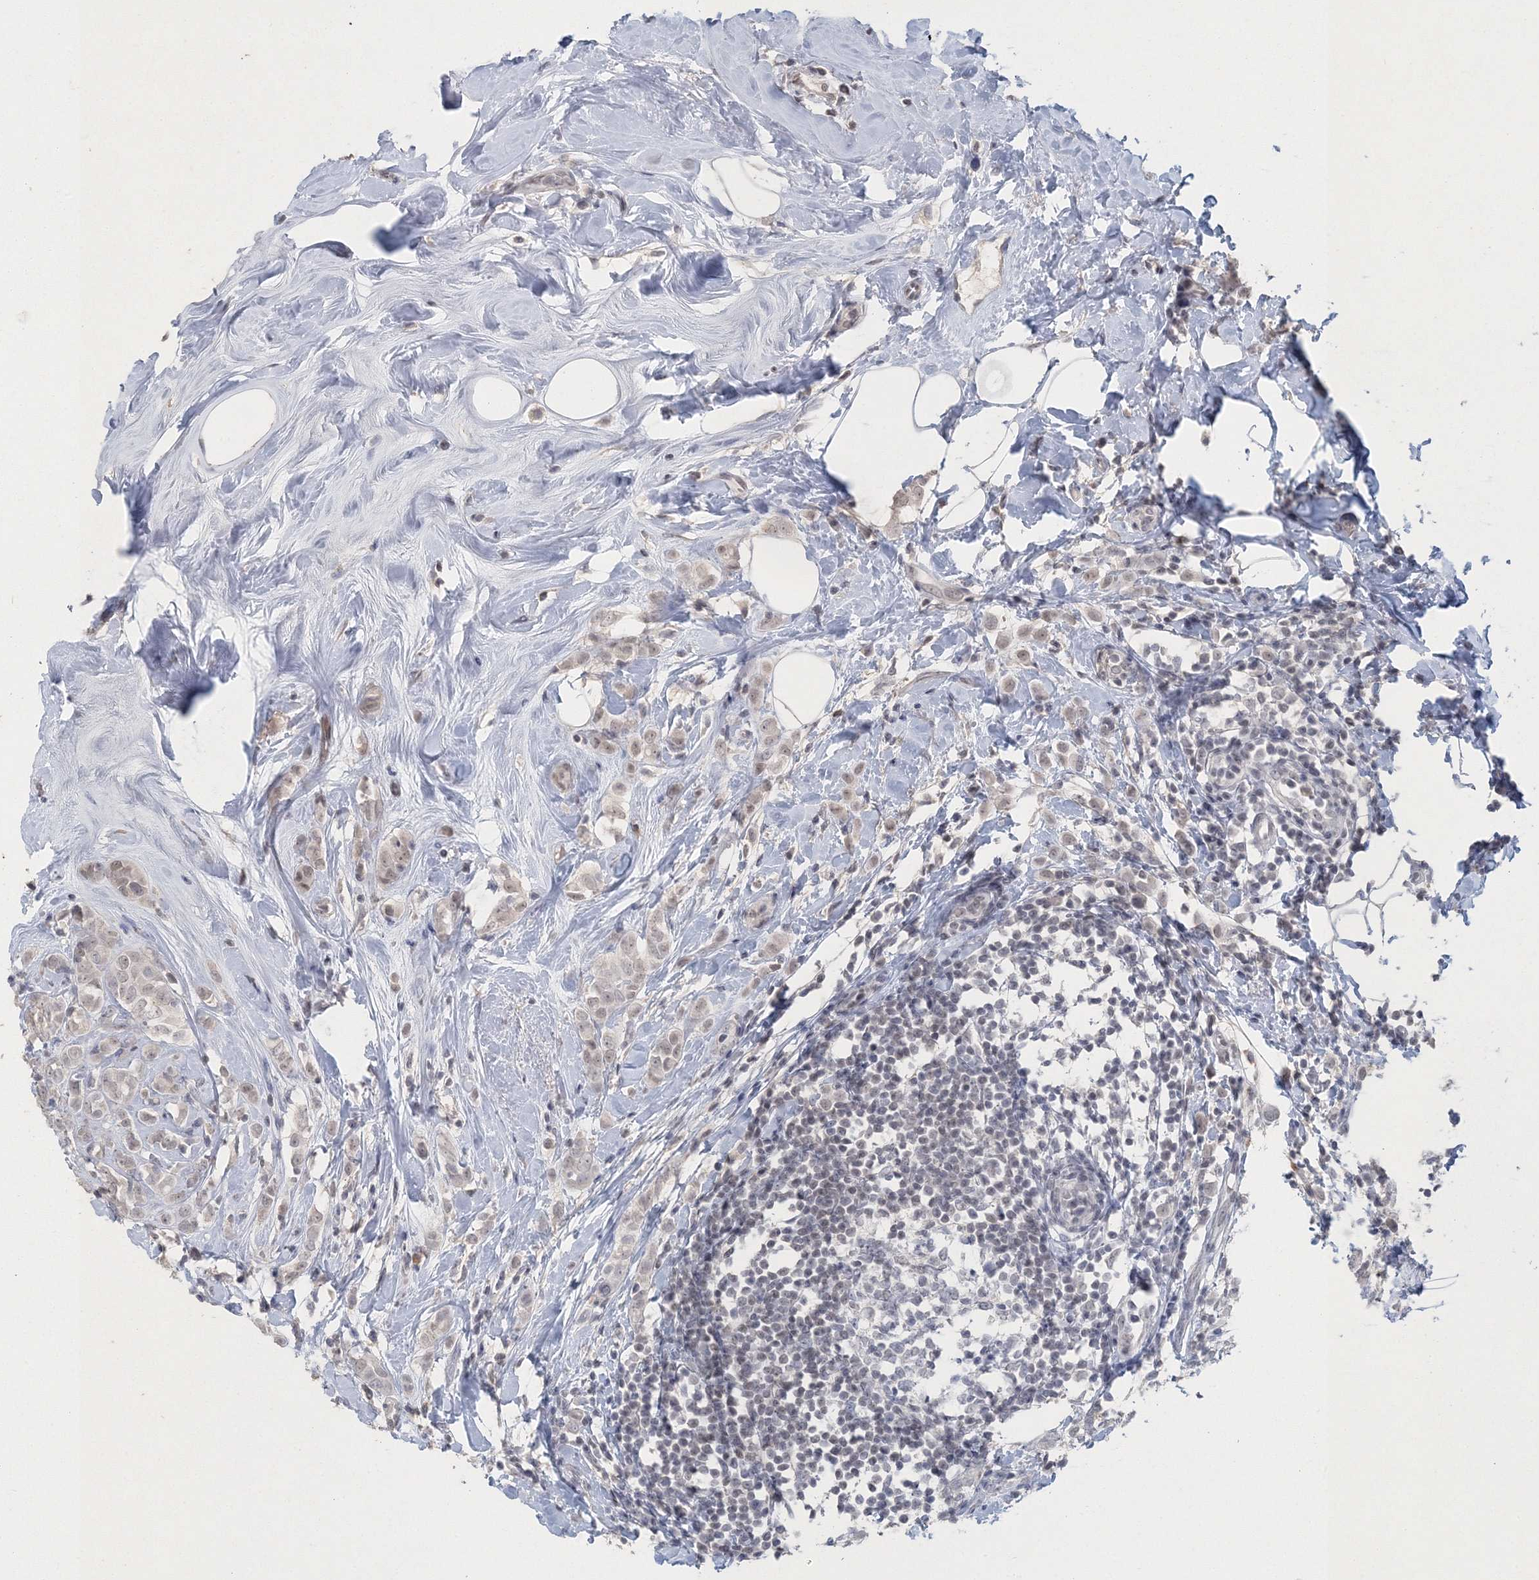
{"staining": {"intensity": "negative", "quantity": "none", "location": "none"}, "tissue": "breast cancer", "cell_type": "Tumor cells", "image_type": "cancer", "snomed": [{"axis": "morphology", "description": "Lobular carcinoma"}, {"axis": "topography", "description": "Breast"}], "caption": "This is a image of immunohistochemistry staining of breast lobular carcinoma, which shows no positivity in tumor cells.", "gene": "UIMC1", "patient": {"sex": "female", "age": 47}}